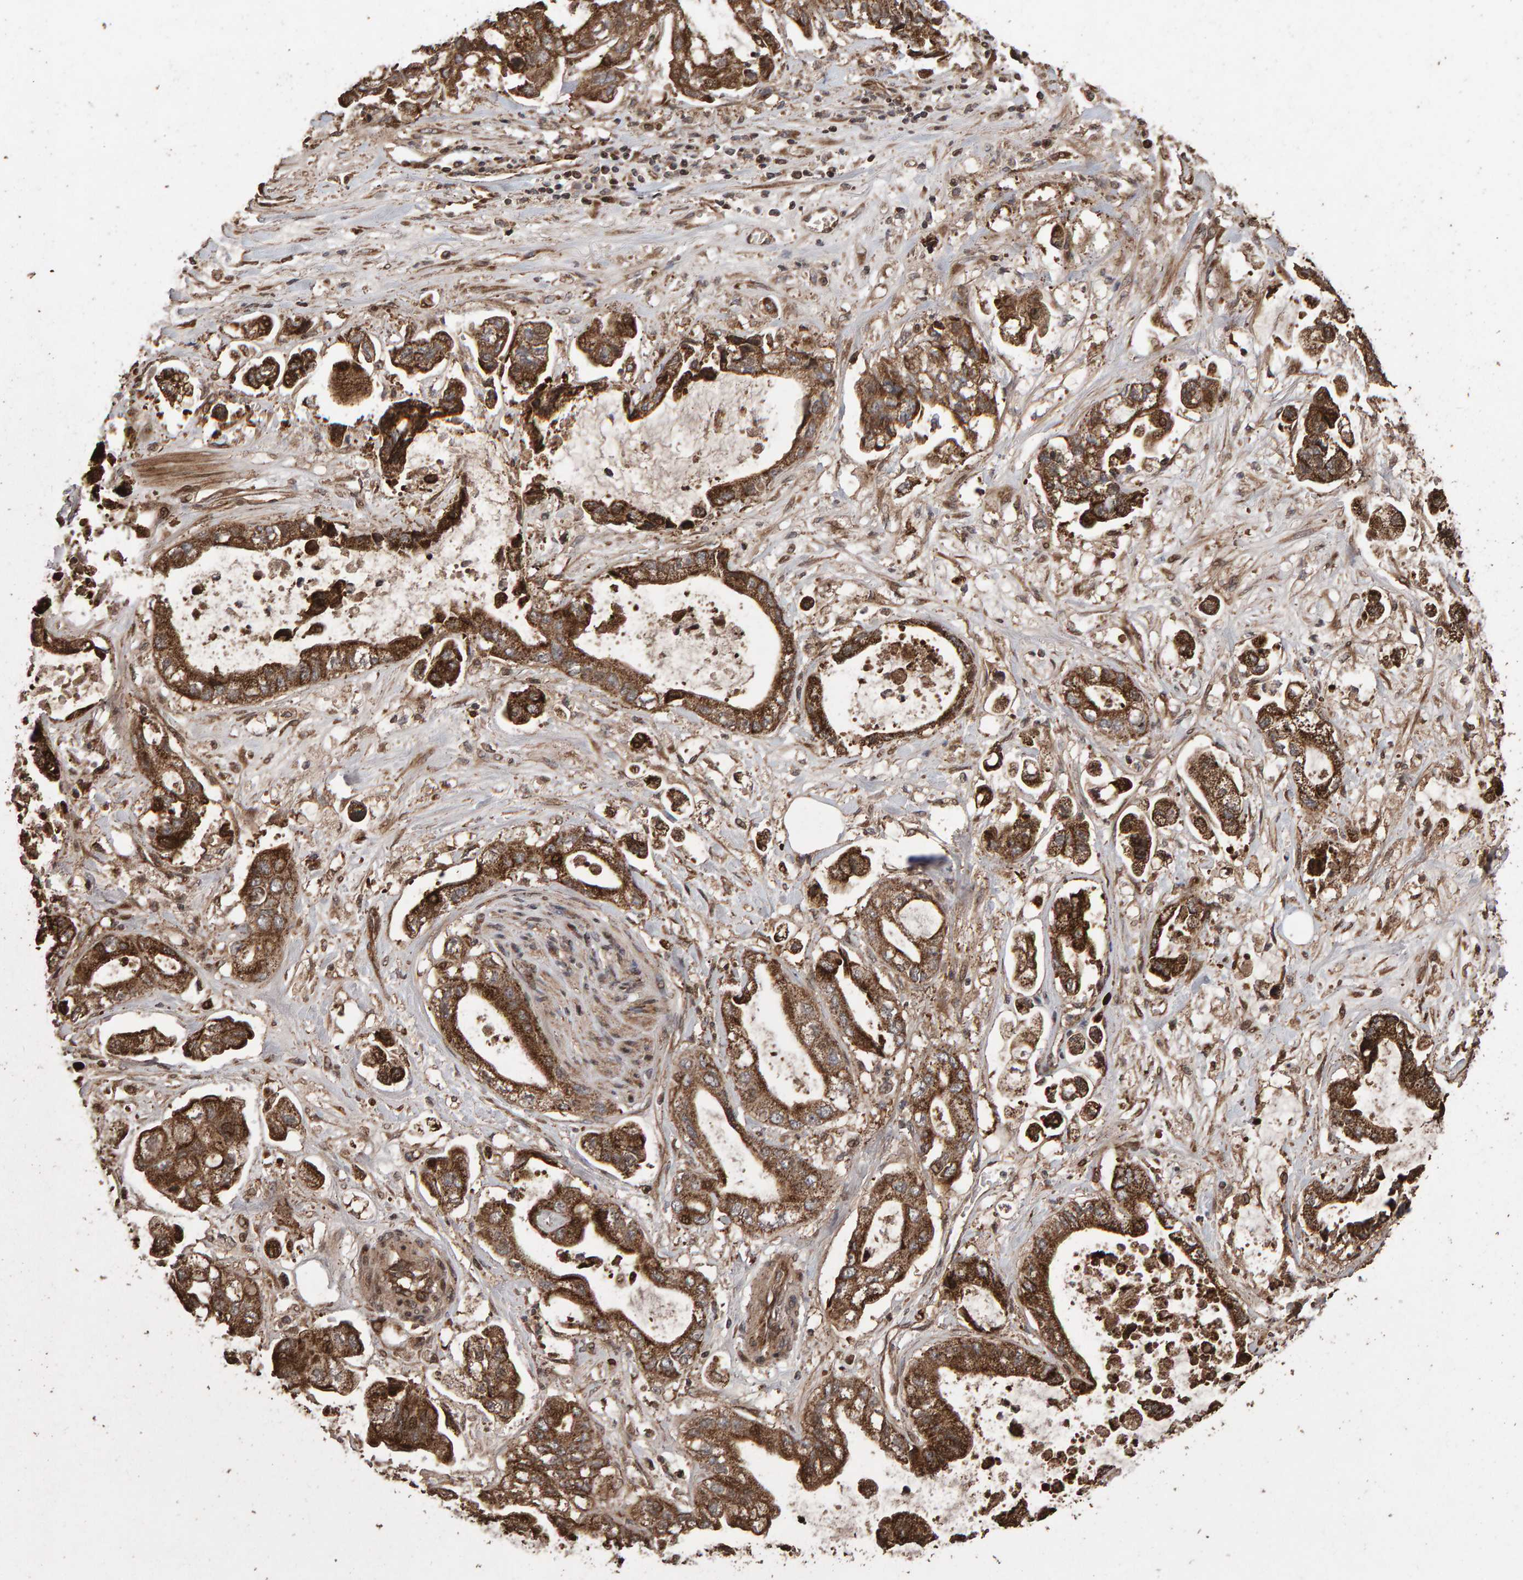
{"staining": {"intensity": "moderate", "quantity": ">75%", "location": "cytoplasmic/membranous"}, "tissue": "stomach cancer", "cell_type": "Tumor cells", "image_type": "cancer", "snomed": [{"axis": "morphology", "description": "Normal tissue, NOS"}, {"axis": "morphology", "description": "Adenocarcinoma, NOS"}, {"axis": "topography", "description": "Stomach"}], "caption": "Tumor cells reveal moderate cytoplasmic/membranous staining in about >75% of cells in stomach cancer (adenocarcinoma). (DAB IHC, brown staining for protein, blue staining for nuclei).", "gene": "OSBP2", "patient": {"sex": "male", "age": 62}}